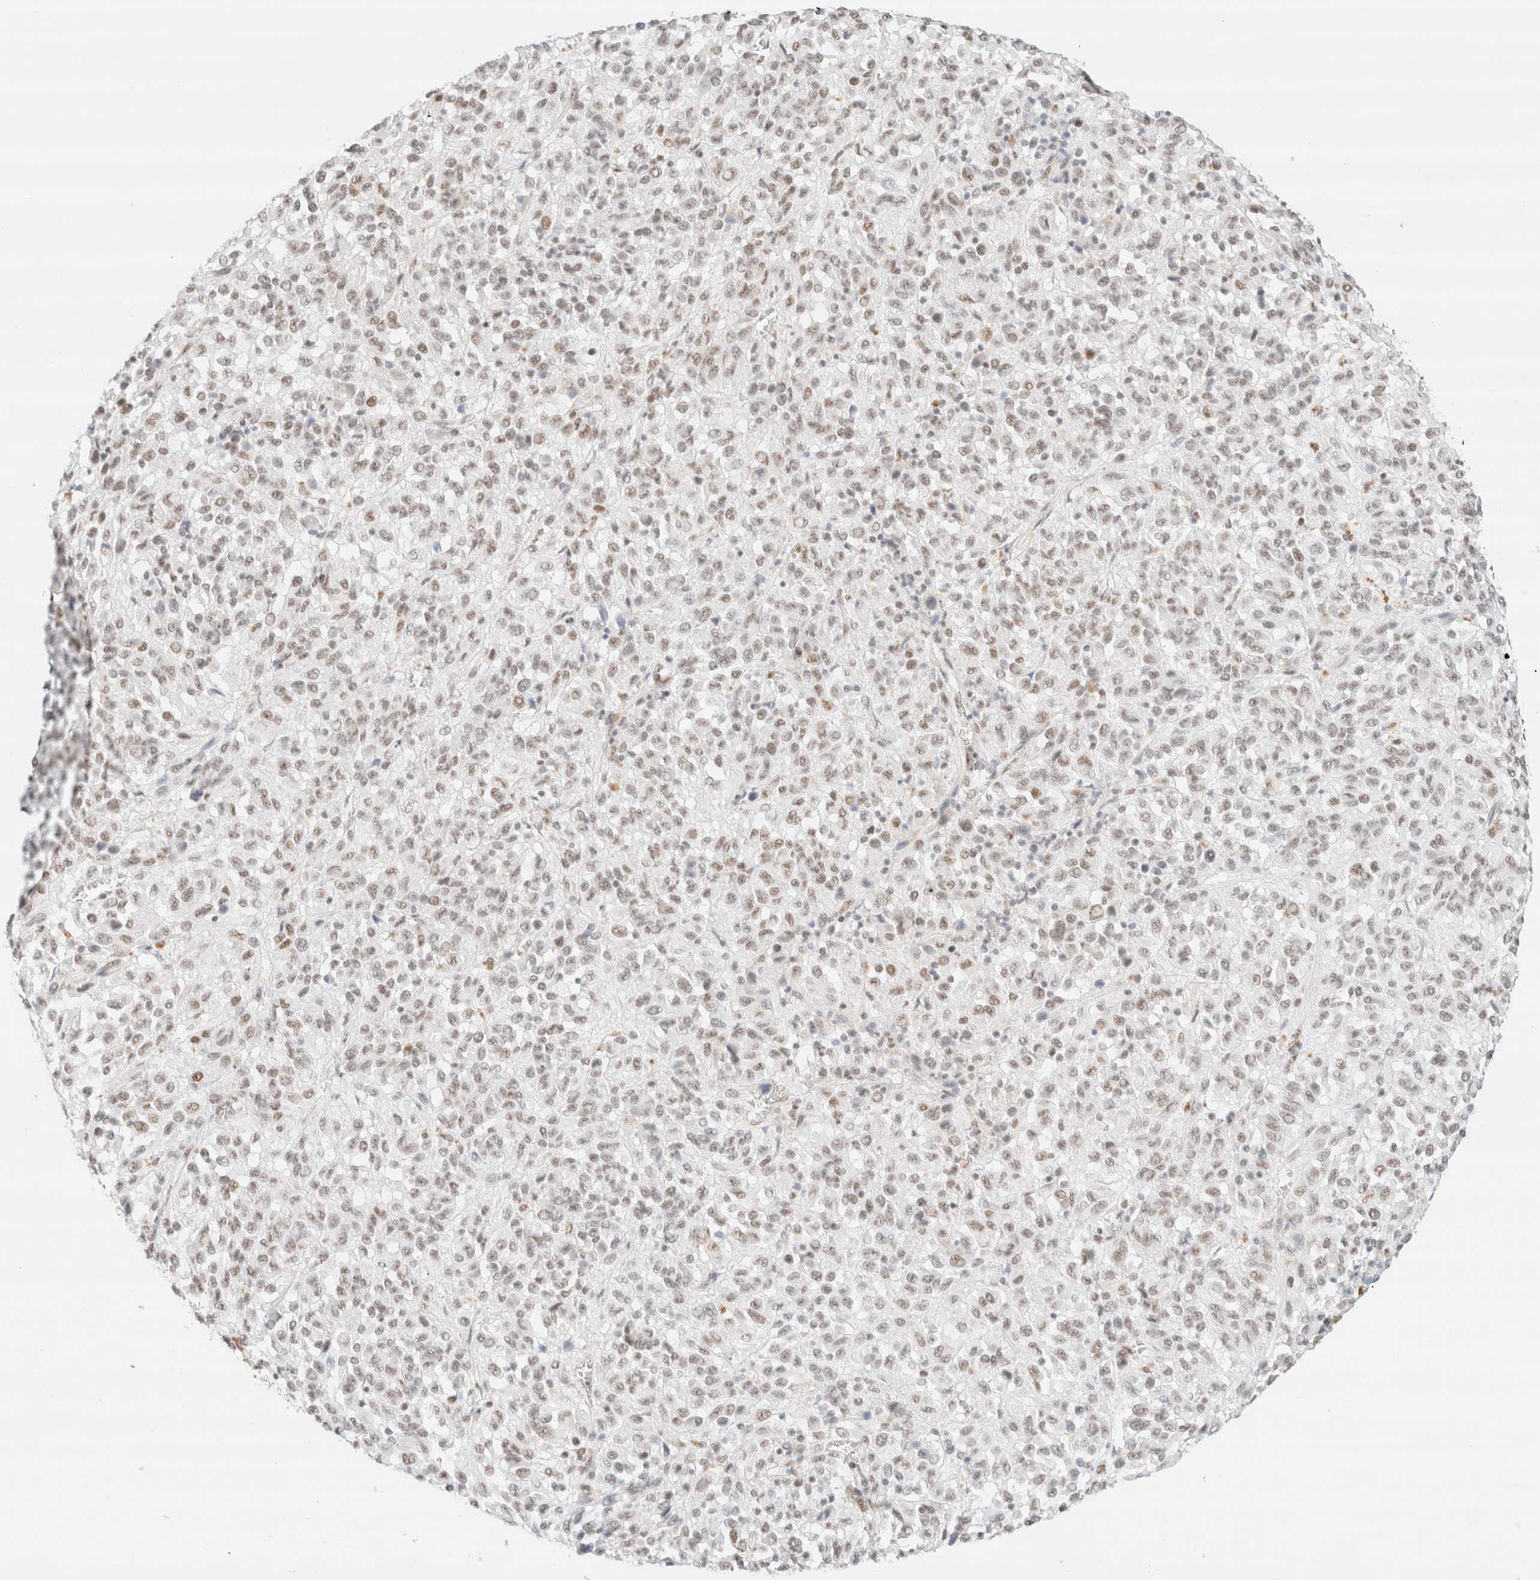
{"staining": {"intensity": "moderate", "quantity": ">75%", "location": "nuclear"}, "tissue": "melanoma", "cell_type": "Tumor cells", "image_type": "cancer", "snomed": [{"axis": "morphology", "description": "Malignant melanoma, Metastatic site"}, {"axis": "topography", "description": "Lung"}], "caption": "The immunohistochemical stain highlights moderate nuclear staining in tumor cells of melanoma tissue. The staining is performed using DAB (3,3'-diaminobenzidine) brown chromogen to label protein expression. The nuclei are counter-stained blue using hematoxylin.", "gene": "CIC", "patient": {"sex": "male", "age": 64}}